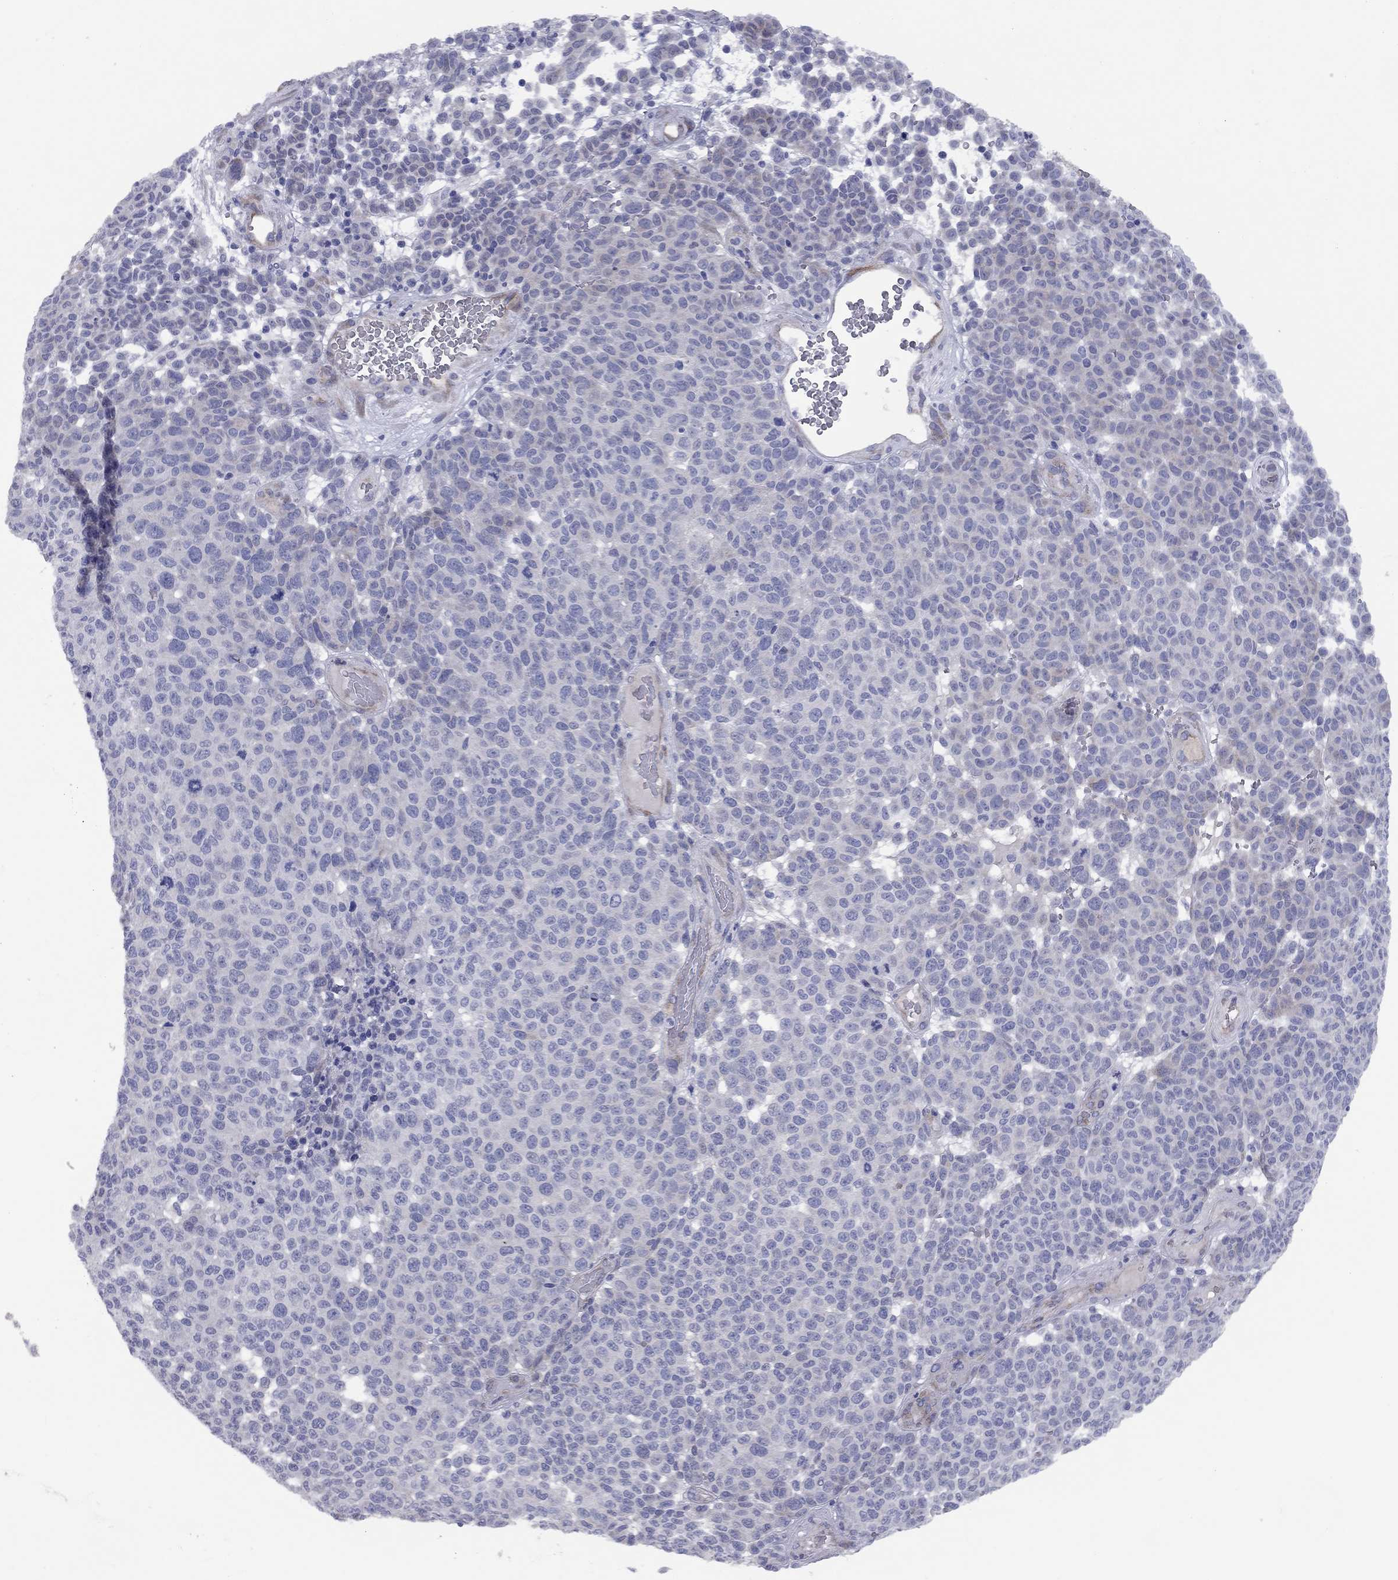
{"staining": {"intensity": "negative", "quantity": "none", "location": "none"}, "tissue": "melanoma", "cell_type": "Tumor cells", "image_type": "cancer", "snomed": [{"axis": "morphology", "description": "Malignant melanoma, NOS"}, {"axis": "topography", "description": "Skin"}], "caption": "This is a photomicrograph of immunohistochemistry staining of melanoma, which shows no expression in tumor cells.", "gene": "UNC119B", "patient": {"sex": "male", "age": 59}}